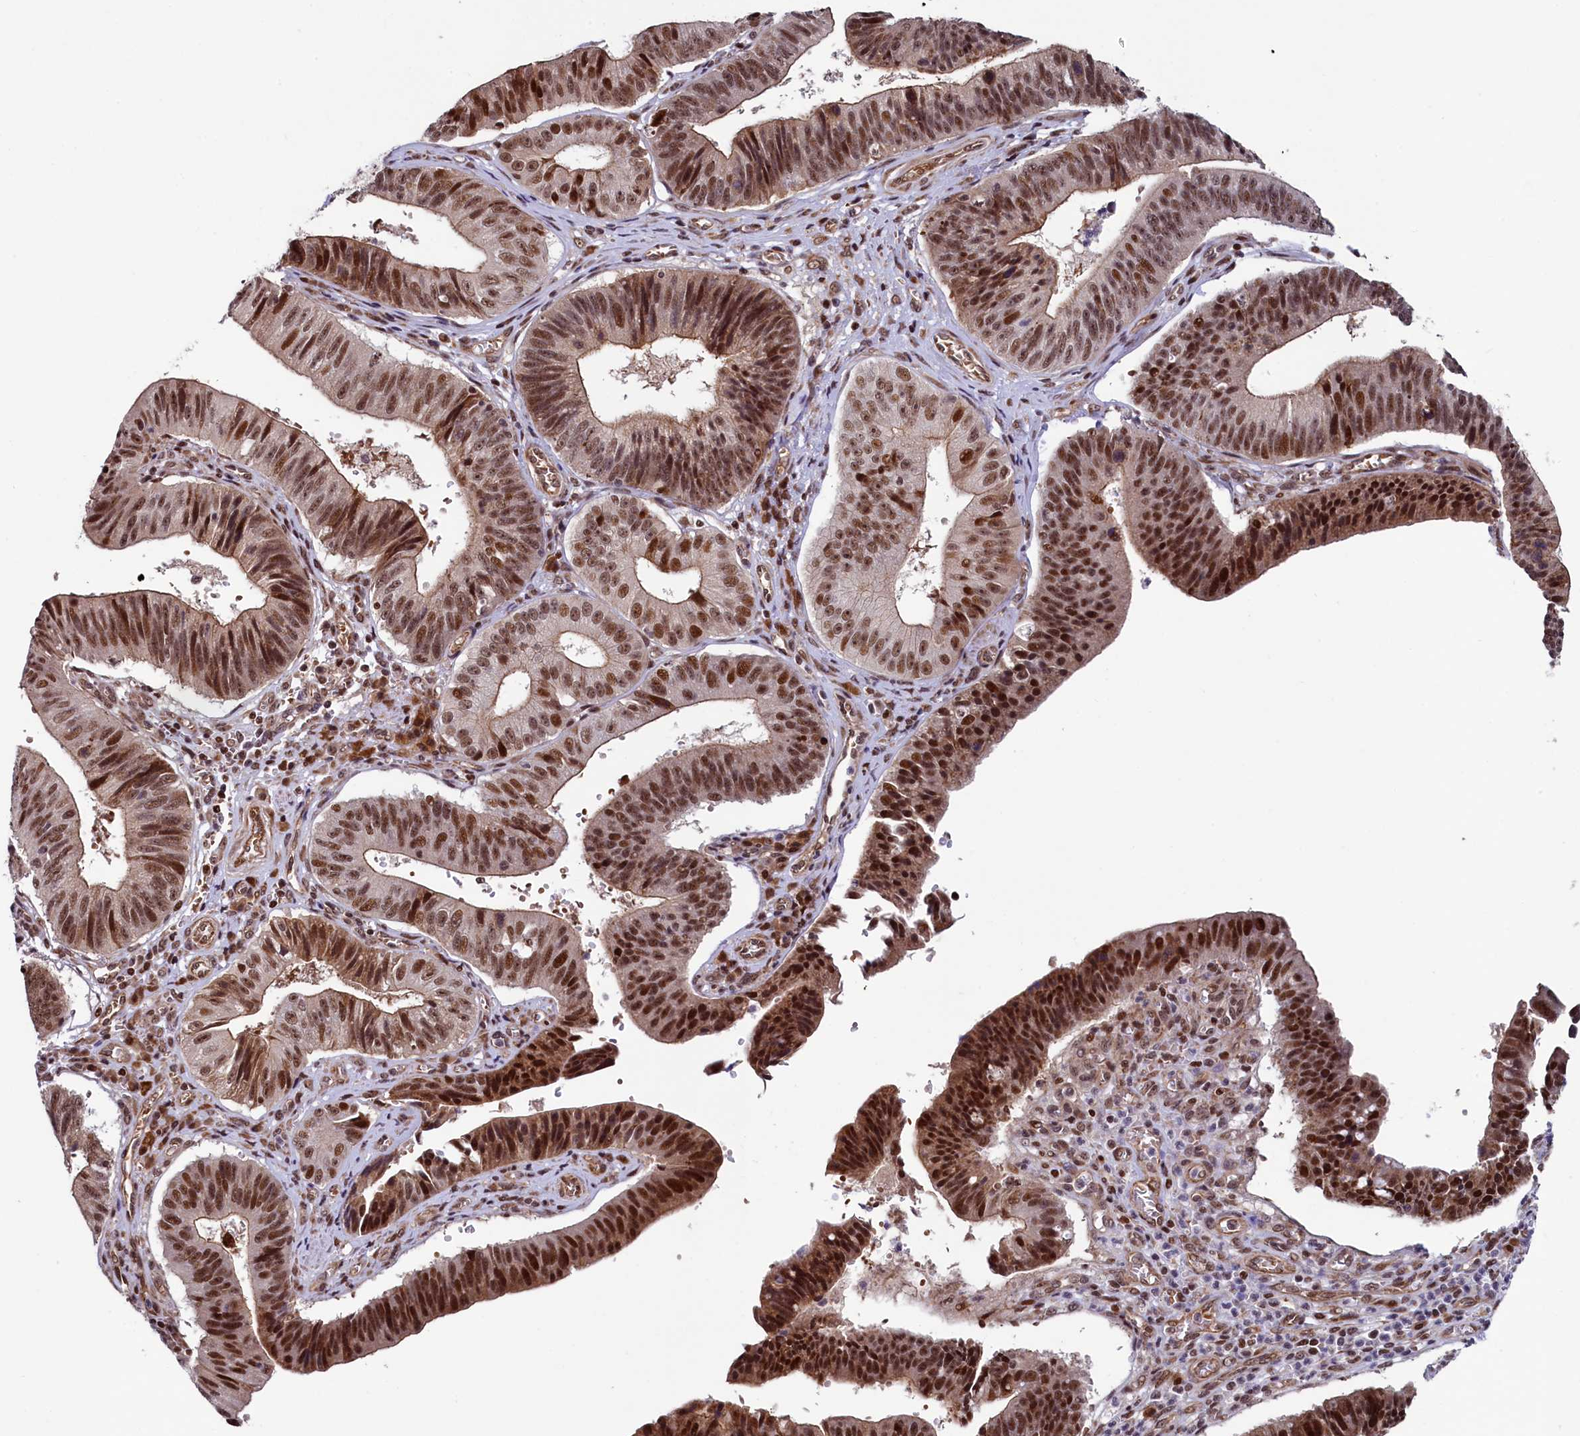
{"staining": {"intensity": "strong", "quantity": ">75%", "location": "nuclear"}, "tissue": "stomach cancer", "cell_type": "Tumor cells", "image_type": "cancer", "snomed": [{"axis": "morphology", "description": "Adenocarcinoma, NOS"}, {"axis": "topography", "description": "Stomach"}], "caption": "IHC histopathology image of neoplastic tissue: human adenocarcinoma (stomach) stained using immunohistochemistry (IHC) shows high levels of strong protein expression localized specifically in the nuclear of tumor cells, appearing as a nuclear brown color.", "gene": "LEO1", "patient": {"sex": "male", "age": 59}}